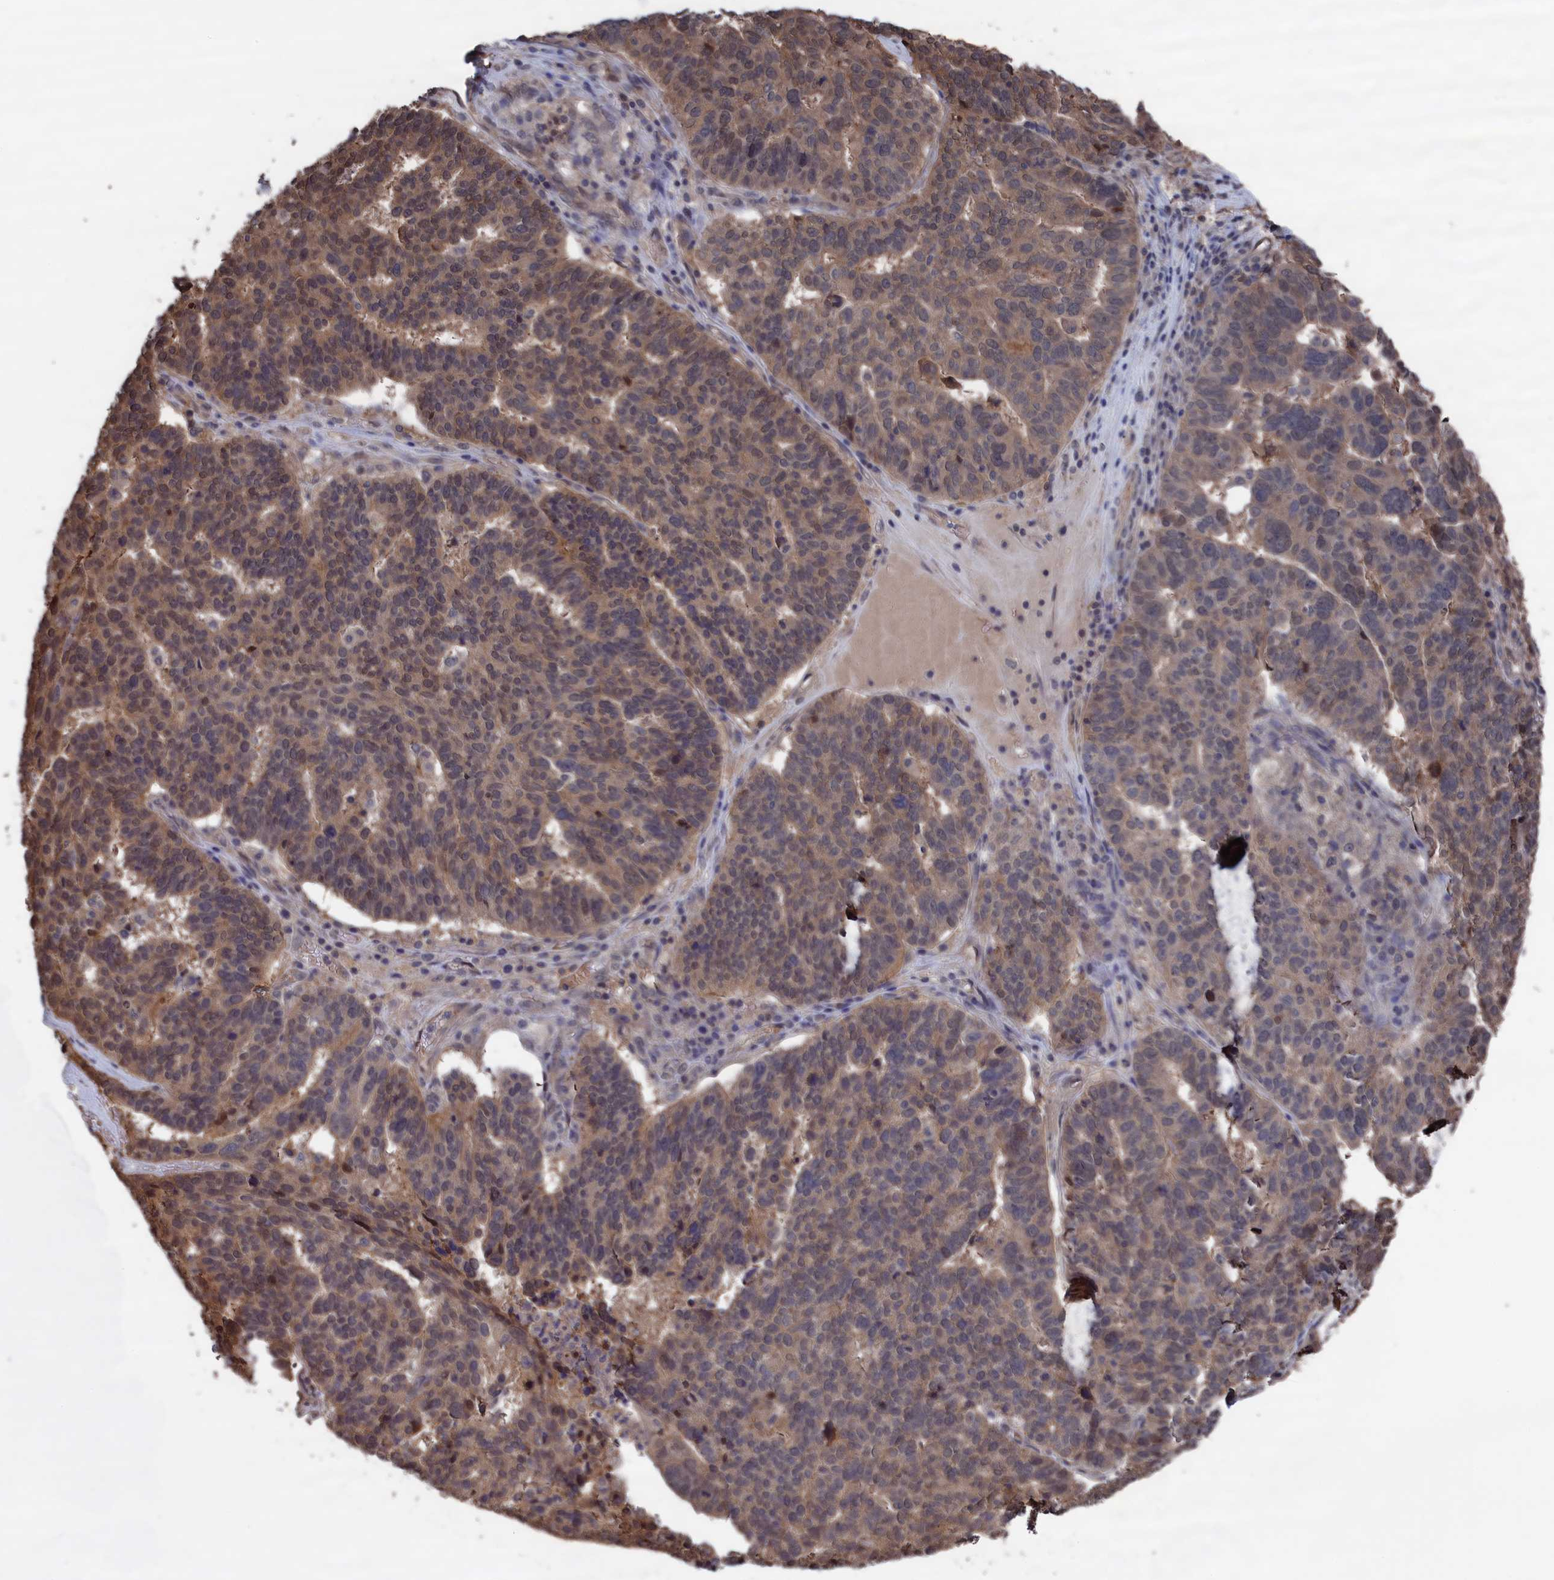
{"staining": {"intensity": "weak", "quantity": ">75%", "location": "cytoplasmic/membranous,nuclear"}, "tissue": "ovarian cancer", "cell_type": "Tumor cells", "image_type": "cancer", "snomed": [{"axis": "morphology", "description": "Cystadenocarcinoma, serous, NOS"}, {"axis": "topography", "description": "Ovary"}], "caption": "A brown stain highlights weak cytoplasmic/membranous and nuclear staining of a protein in human ovarian cancer (serous cystadenocarcinoma) tumor cells. The staining is performed using DAB brown chromogen to label protein expression. The nuclei are counter-stained blue using hematoxylin.", "gene": "NUTF2", "patient": {"sex": "female", "age": 59}}